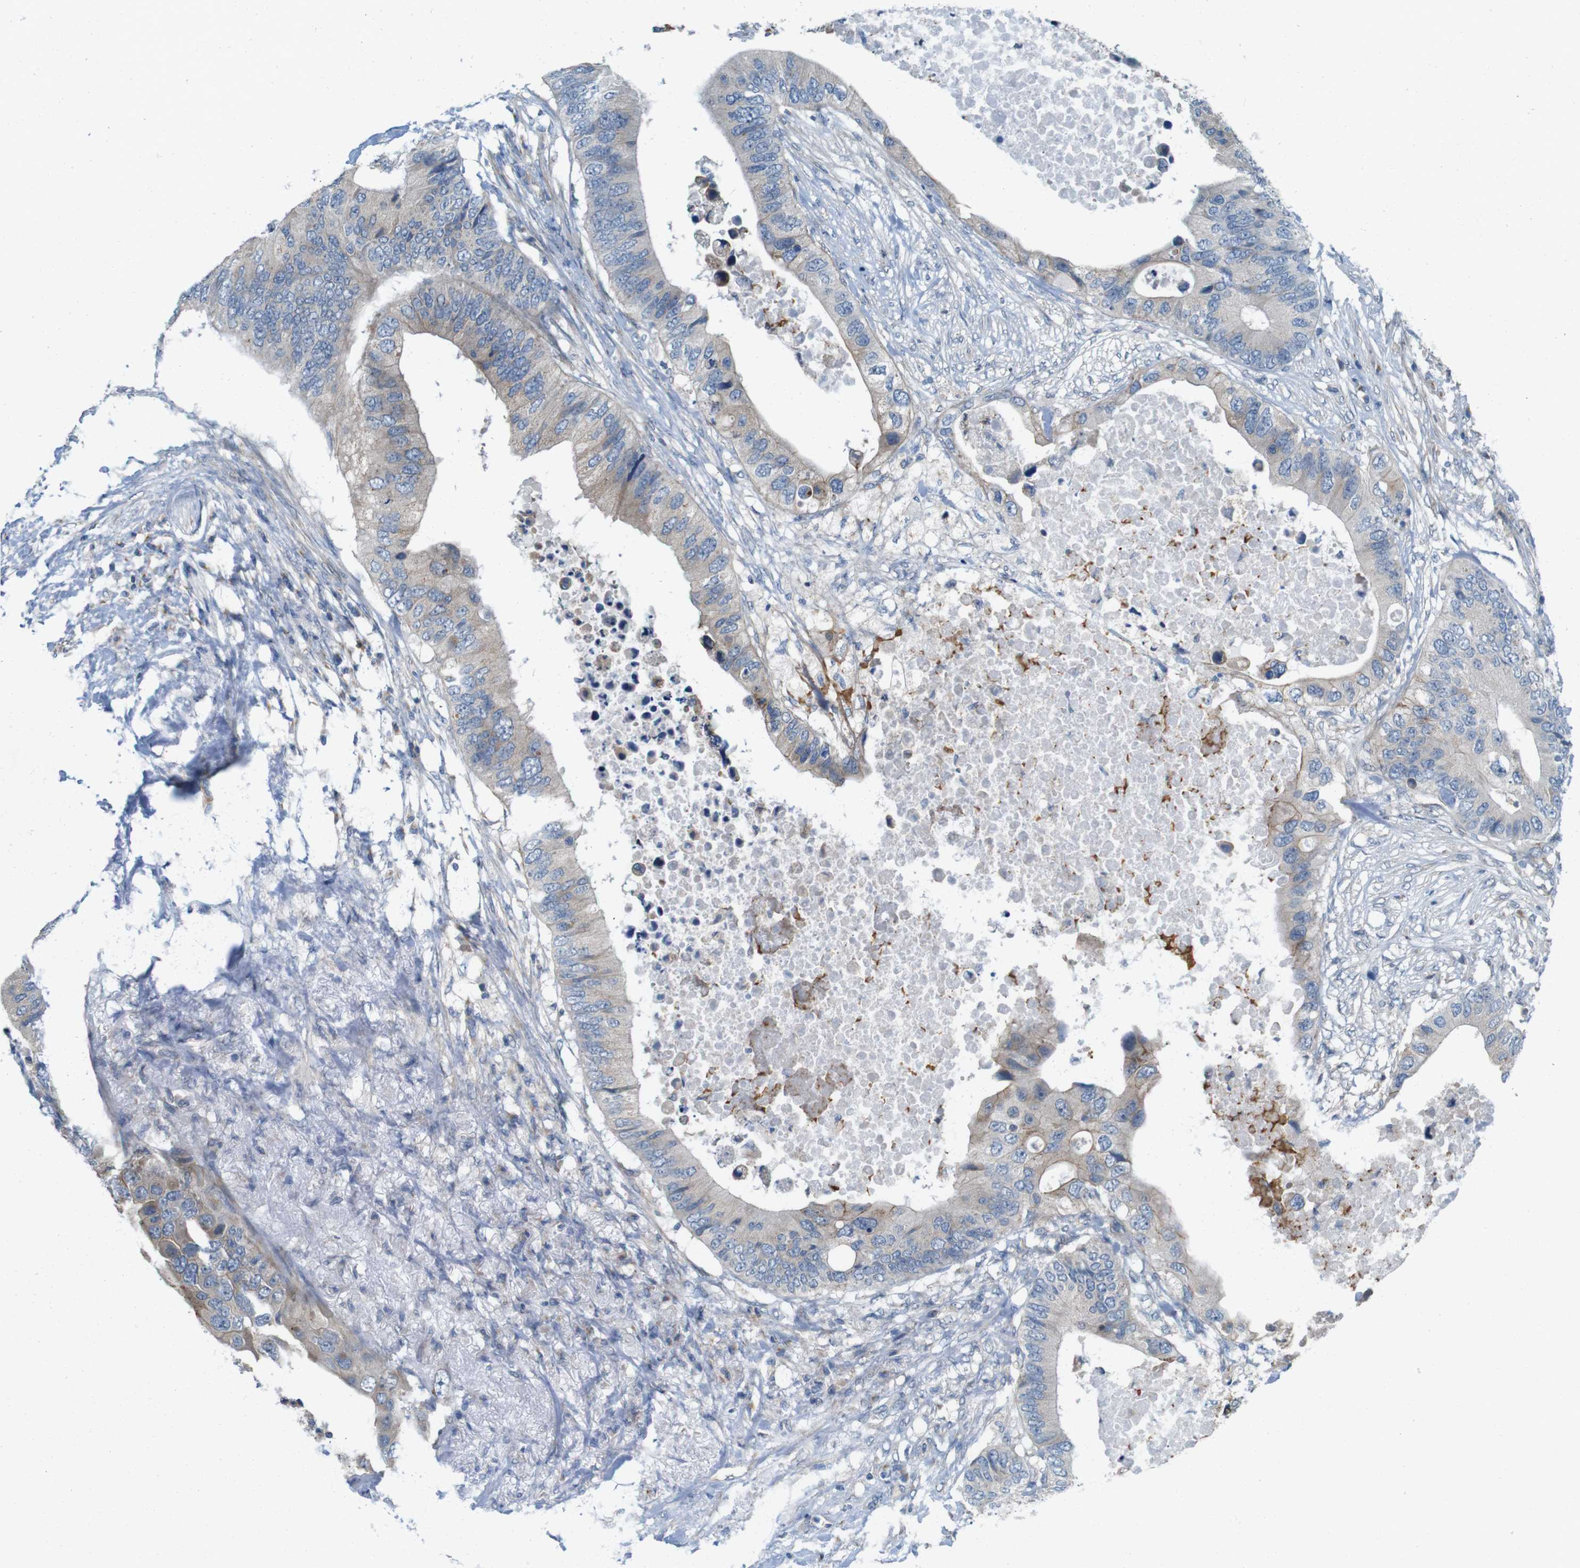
{"staining": {"intensity": "weak", "quantity": ">75%", "location": "cytoplasmic/membranous"}, "tissue": "colorectal cancer", "cell_type": "Tumor cells", "image_type": "cancer", "snomed": [{"axis": "morphology", "description": "Adenocarcinoma, NOS"}, {"axis": "topography", "description": "Colon"}], "caption": "Immunohistochemical staining of adenocarcinoma (colorectal) demonstrates low levels of weak cytoplasmic/membranous protein staining in approximately >75% of tumor cells. (Stains: DAB (3,3'-diaminobenzidine) in brown, nuclei in blue, Microscopy: brightfield microscopy at high magnification).", "gene": "SKI", "patient": {"sex": "male", "age": 71}}